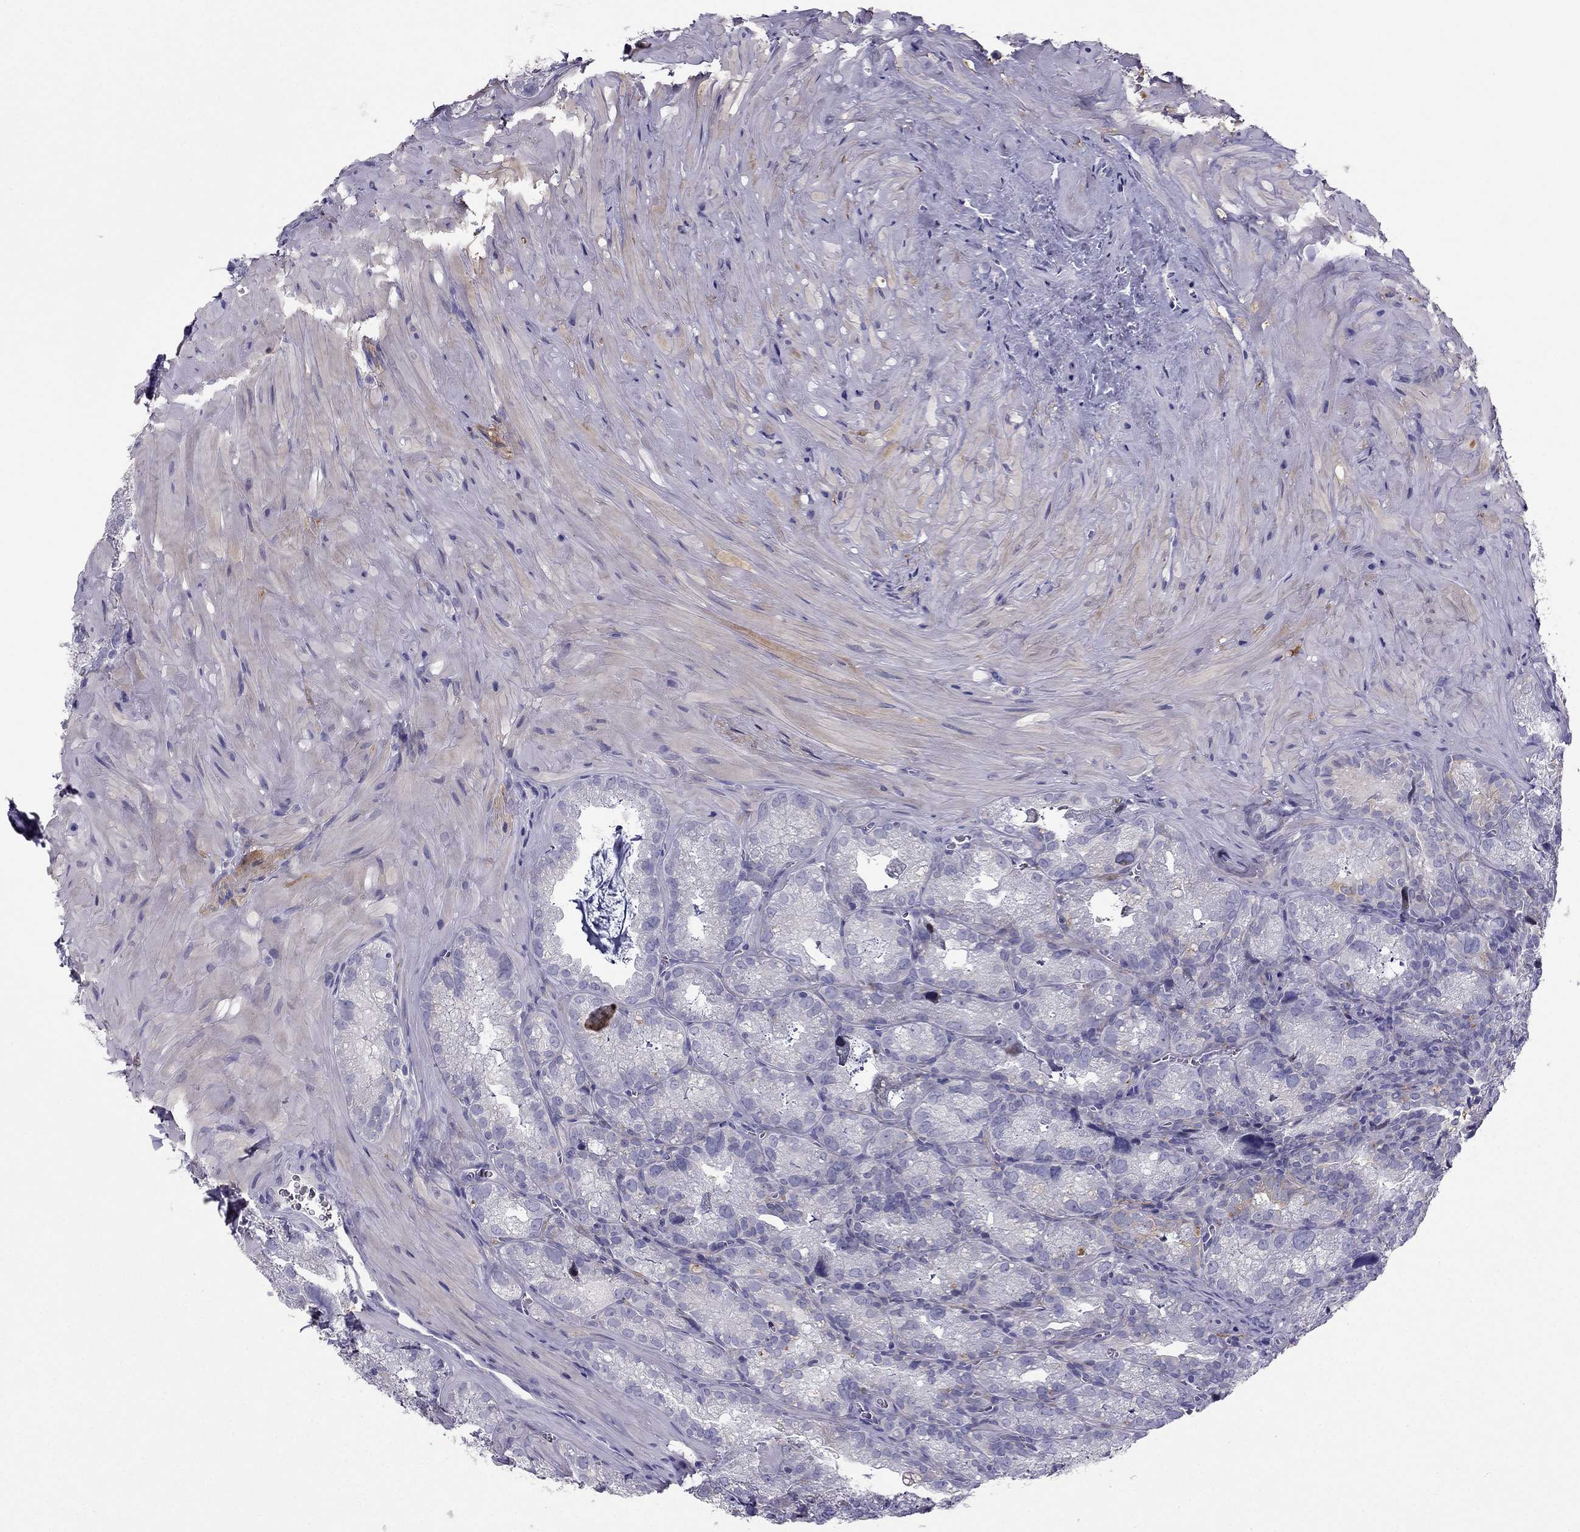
{"staining": {"intensity": "negative", "quantity": "none", "location": "none"}, "tissue": "seminal vesicle", "cell_type": "Glandular cells", "image_type": "normal", "snomed": [{"axis": "morphology", "description": "Normal tissue, NOS"}, {"axis": "topography", "description": "Seminal veicle"}], "caption": "IHC image of benign seminal vesicle stained for a protein (brown), which reveals no expression in glandular cells.", "gene": "SYT5", "patient": {"sex": "male", "age": 57}}